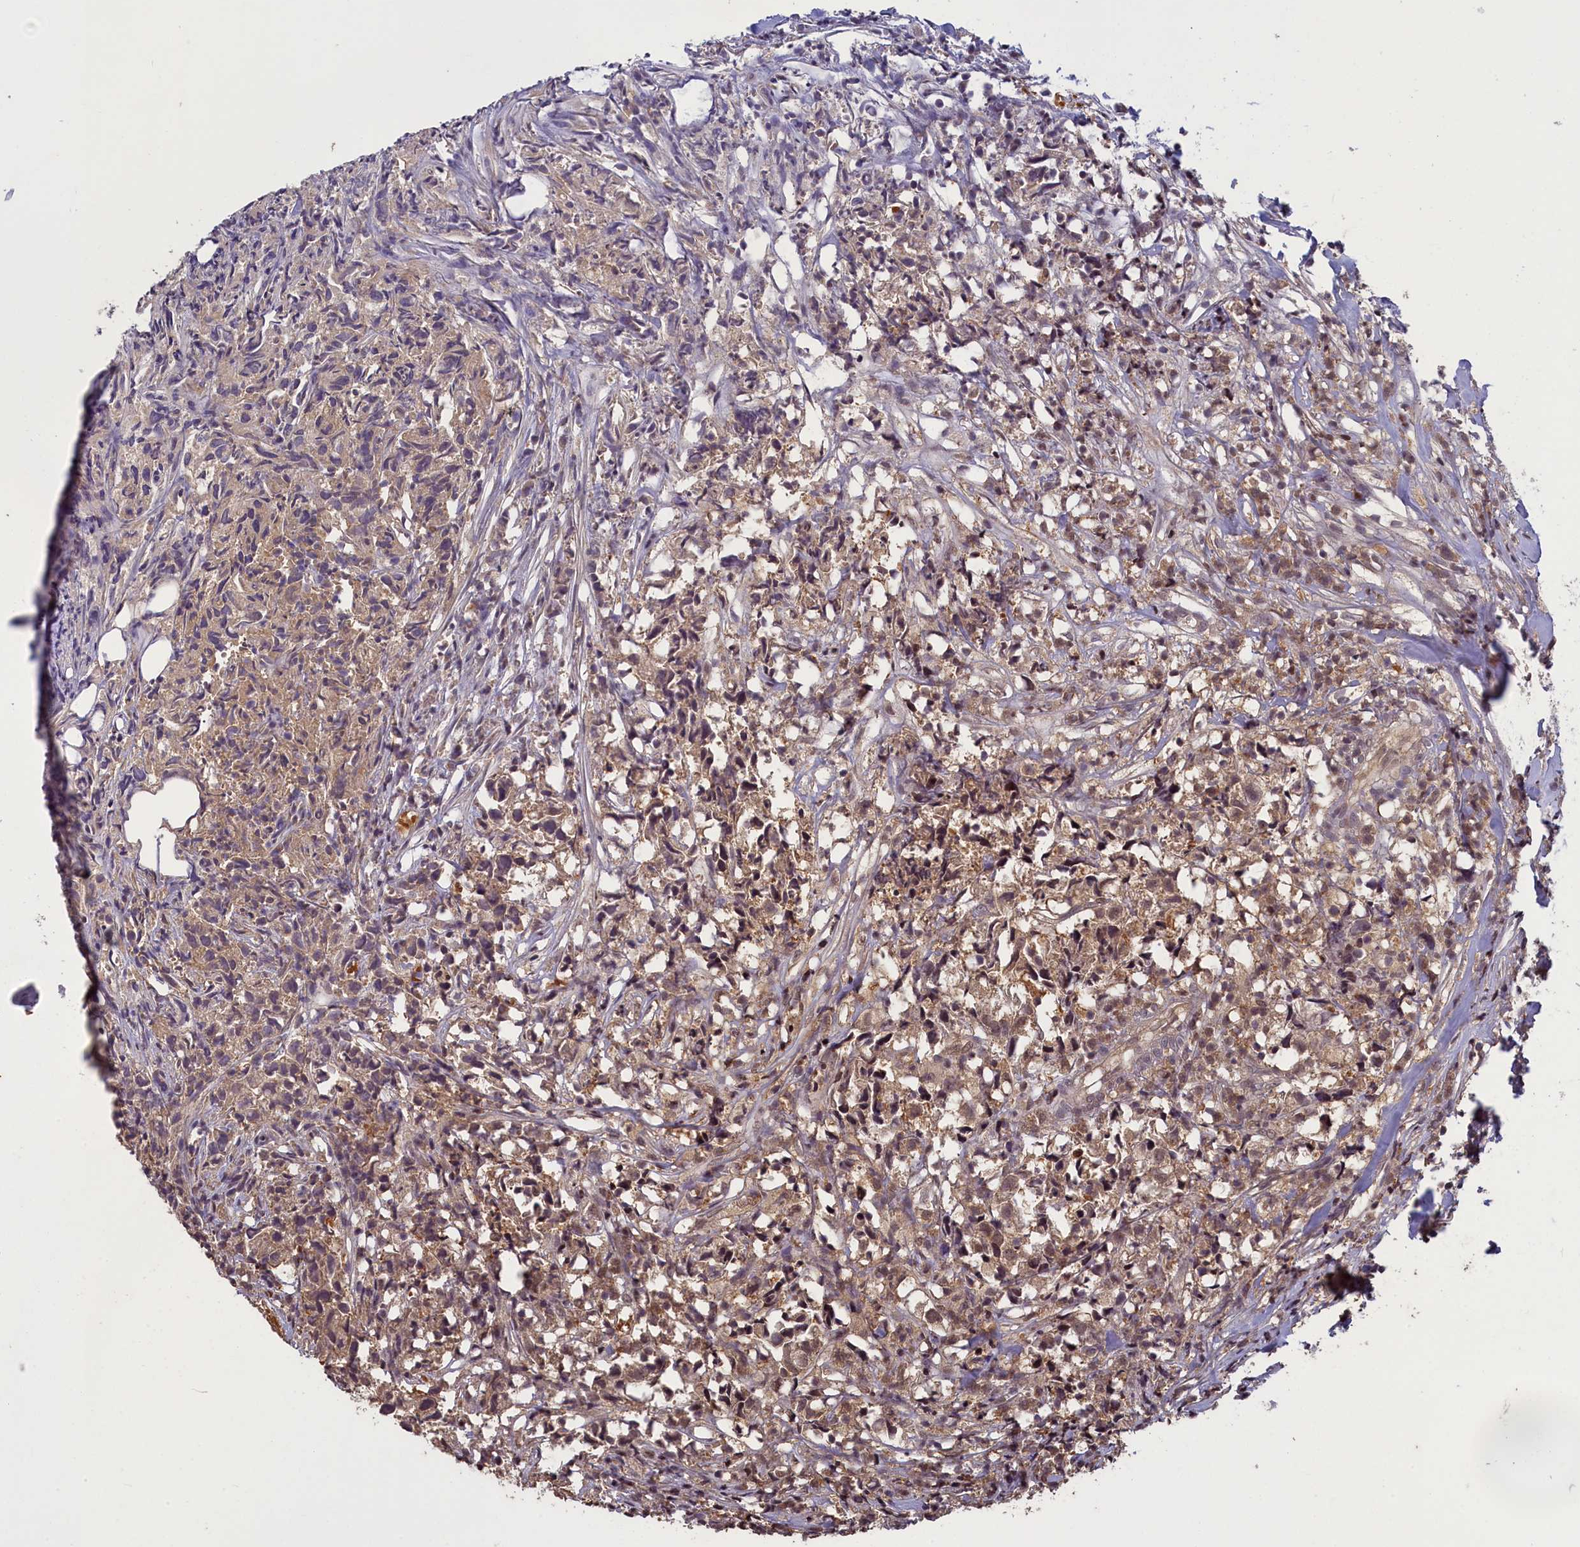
{"staining": {"intensity": "moderate", "quantity": ">75%", "location": "cytoplasmic/membranous,nuclear"}, "tissue": "urothelial cancer", "cell_type": "Tumor cells", "image_type": "cancer", "snomed": [{"axis": "morphology", "description": "Urothelial carcinoma, High grade"}, {"axis": "topography", "description": "Urinary bladder"}], "caption": "Urothelial cancer tissue shows moderate cytoplasmic/membranous and nuclear expression in approximately >75% of tumor cells, visualized by immunohistochemistry.", "gene": "NUBP1", "patient": {"sex": "female", "age": 75}}